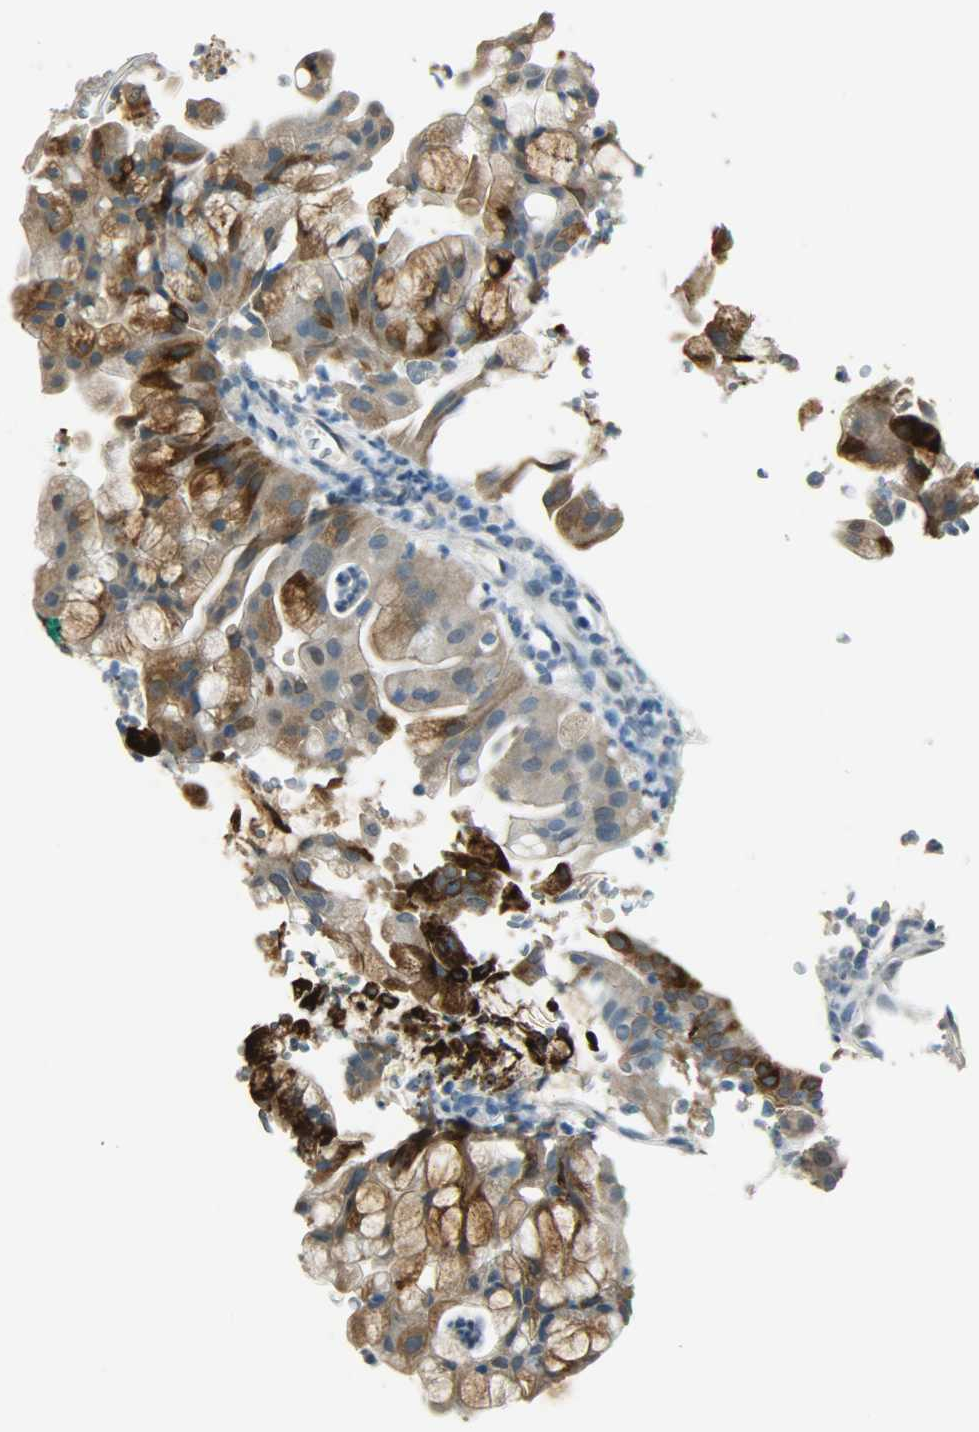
{"staining": {"intensity": "strong", "quantity": "25%-75%", "location": "cytoplasmic/membranous"}, "tissue": "pancreatic cancer", "cell_type": "Tumor cells", "image_type": "cancer", "snomed": [{"axis": "morphology", "description": "Adenocarcinoma, NOS"}, {"axis": "morphology", "description": "Adenocarcinoma, metastatic, NOS"}, {"axis": "topography", "description": "Lymph node"}, {"axis": "topography", "description": "Pancreas"}, {"axis": "topography", "description": "Duodenum"}], "caption": "Protein analysis of pancreatic adenocarcinoma tissue shows strong cytoplasmic/membranous expression in approximately 25%-75% of tumor cells.", "gene": "PRMT5", "patient": {"sex": "female", "age": 64}}